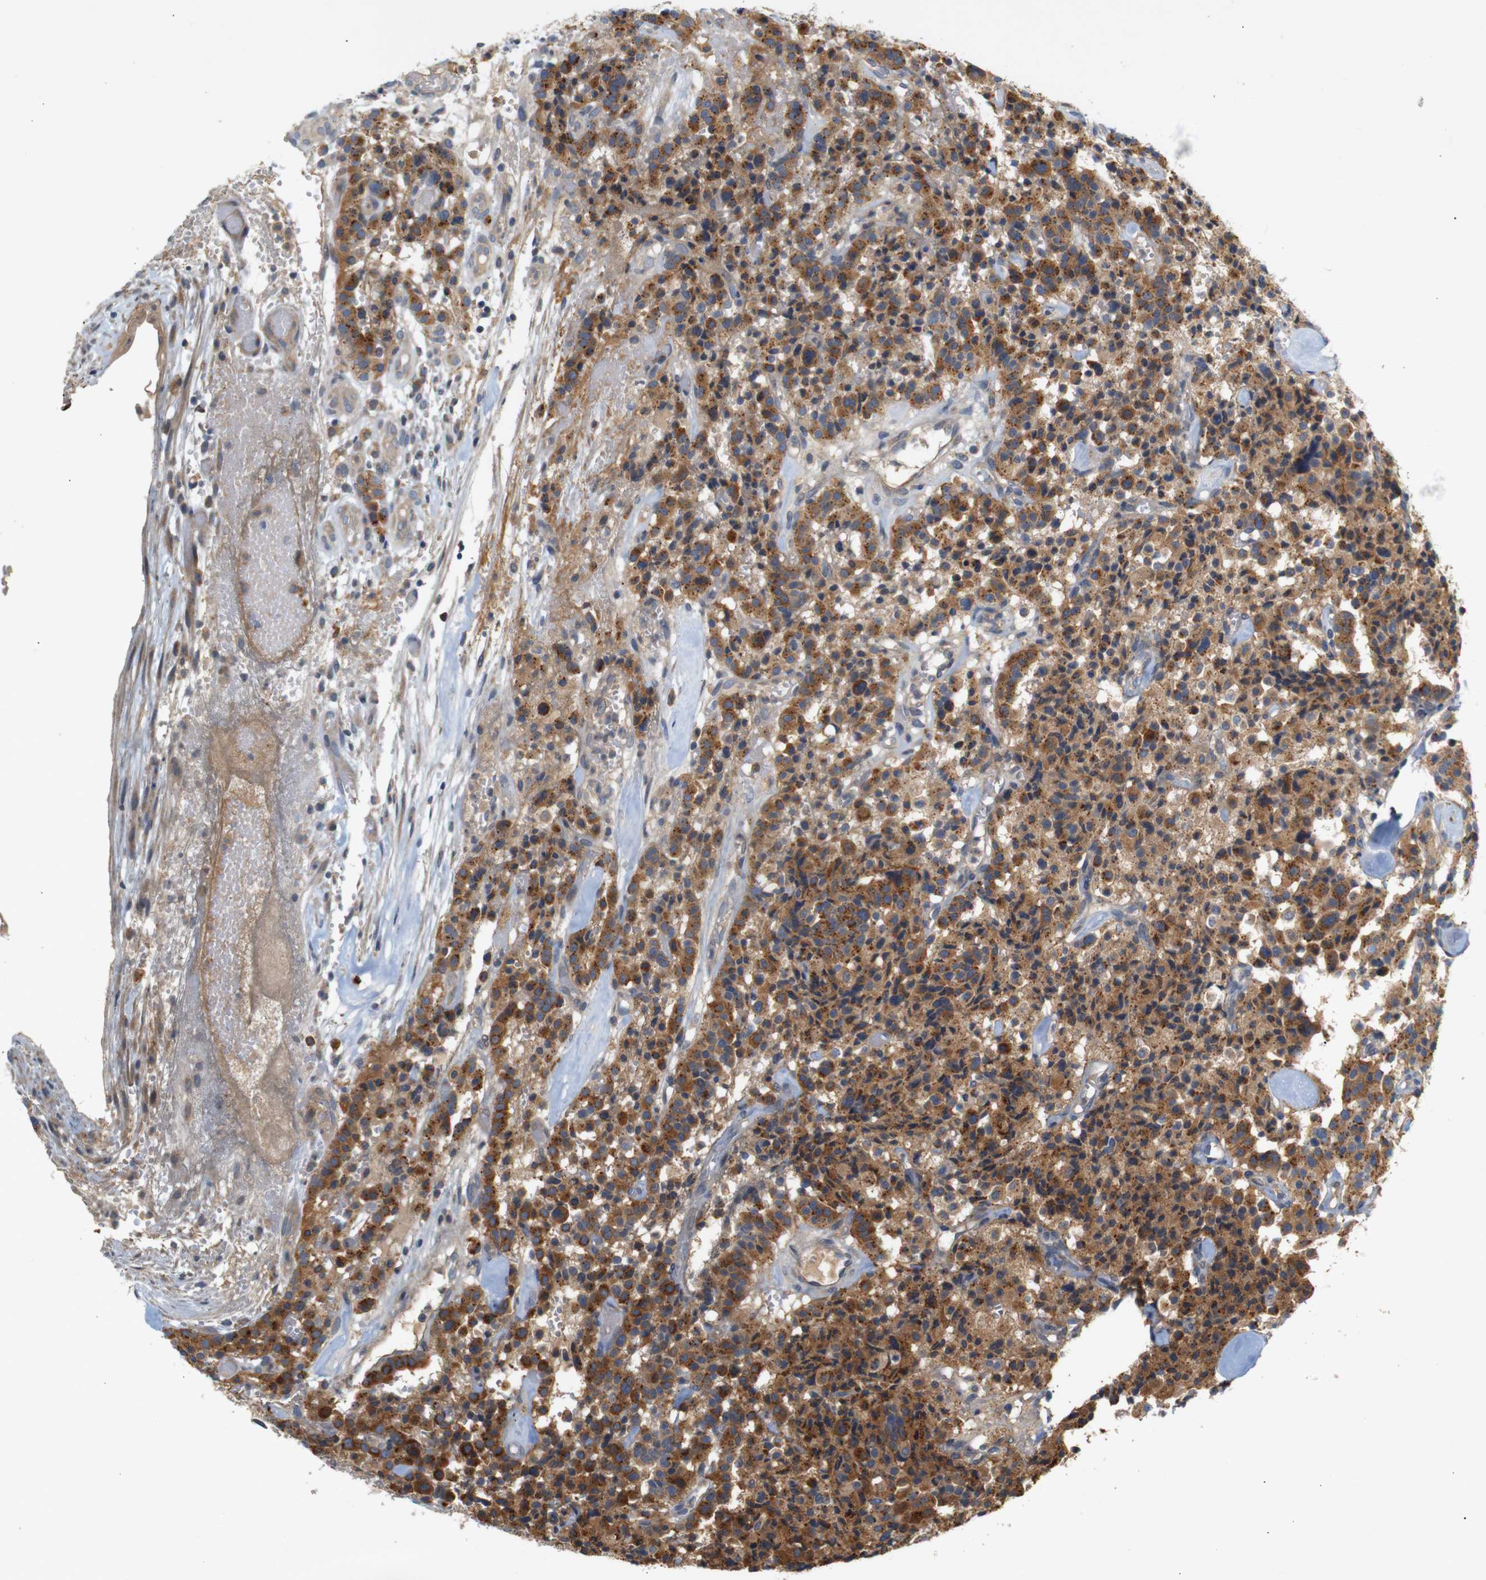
{"staining": {"intensity": "moderate", "quantity": ">75%", "location": "cytoplasmic/membranous"}, "tissue": "carcinoid", "cell_type": "Tumor cells", "image_type": "cancer", "snomed": [{"axis": "morphology", "description": "Carcinoid, malignant, NOS"}, {"axis": "topography", "description": "Lung"}], "caption": "This micrograph shows immunohistochemistry staining of human carcinoid, with medium moderate cytoplasmic/membranous staining in about >75% of tumor cells.", "gene": "PTPN1", "patient": {"sex": "male", "age": 30}}